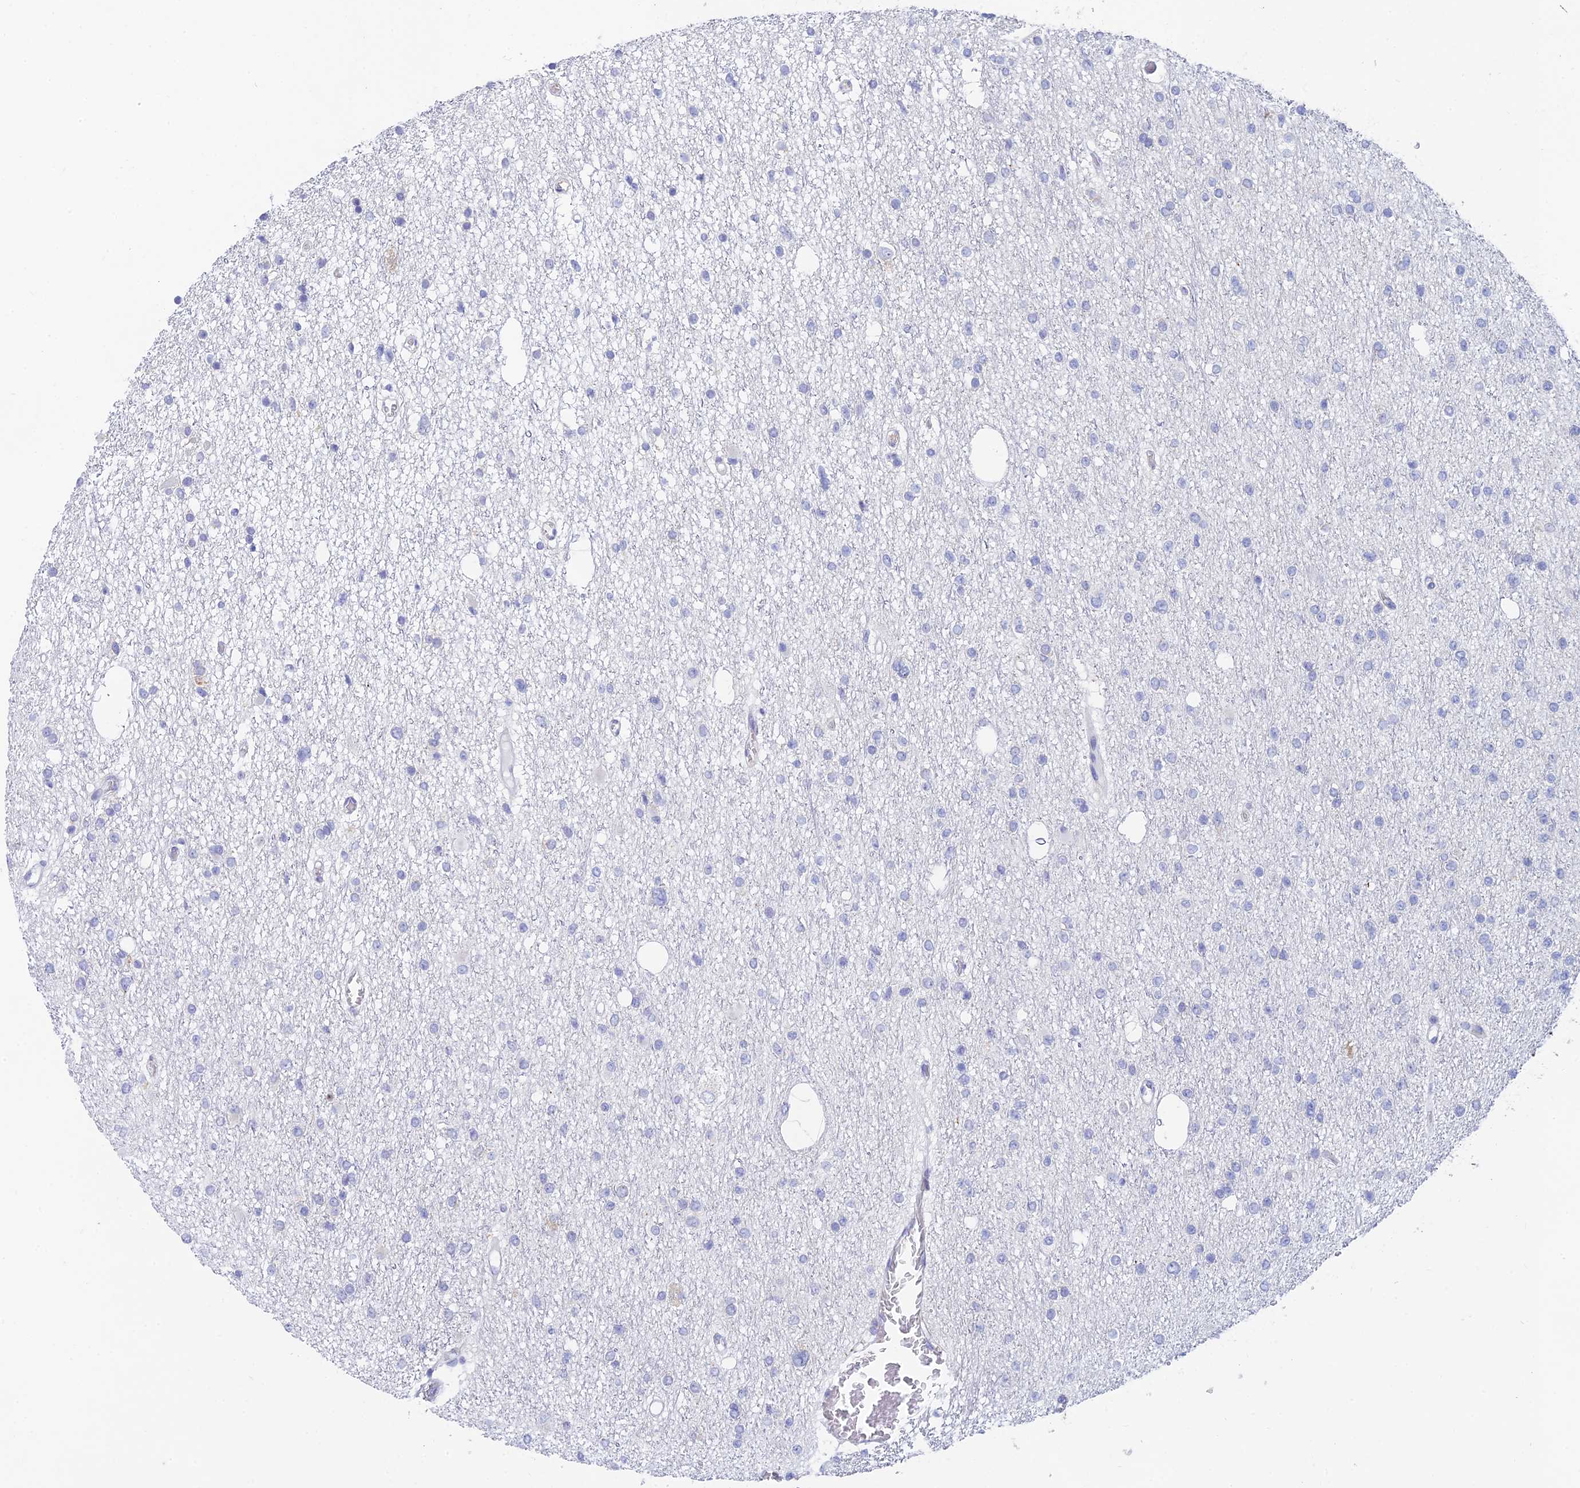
{"staining": {"intensity": "negative", "quantity": "none", "location": "none"}, "tissue": "glioma", "cell_type": "Tumor cells", "image_type": "cancer", "snomed": [{"axis": "morphology", "description": "Glioma, malignant, Low grade"}, {"axis": "topography", "description": "Brain"}], "caption": "Immunohistochemistry (IHC) photomicrograph of malignant low-grade glioma stained for a protein (brown), which displays no positivity in tumor cells.", "gene": "WDR35", "patient": {"sex": "female", "age": 22}}